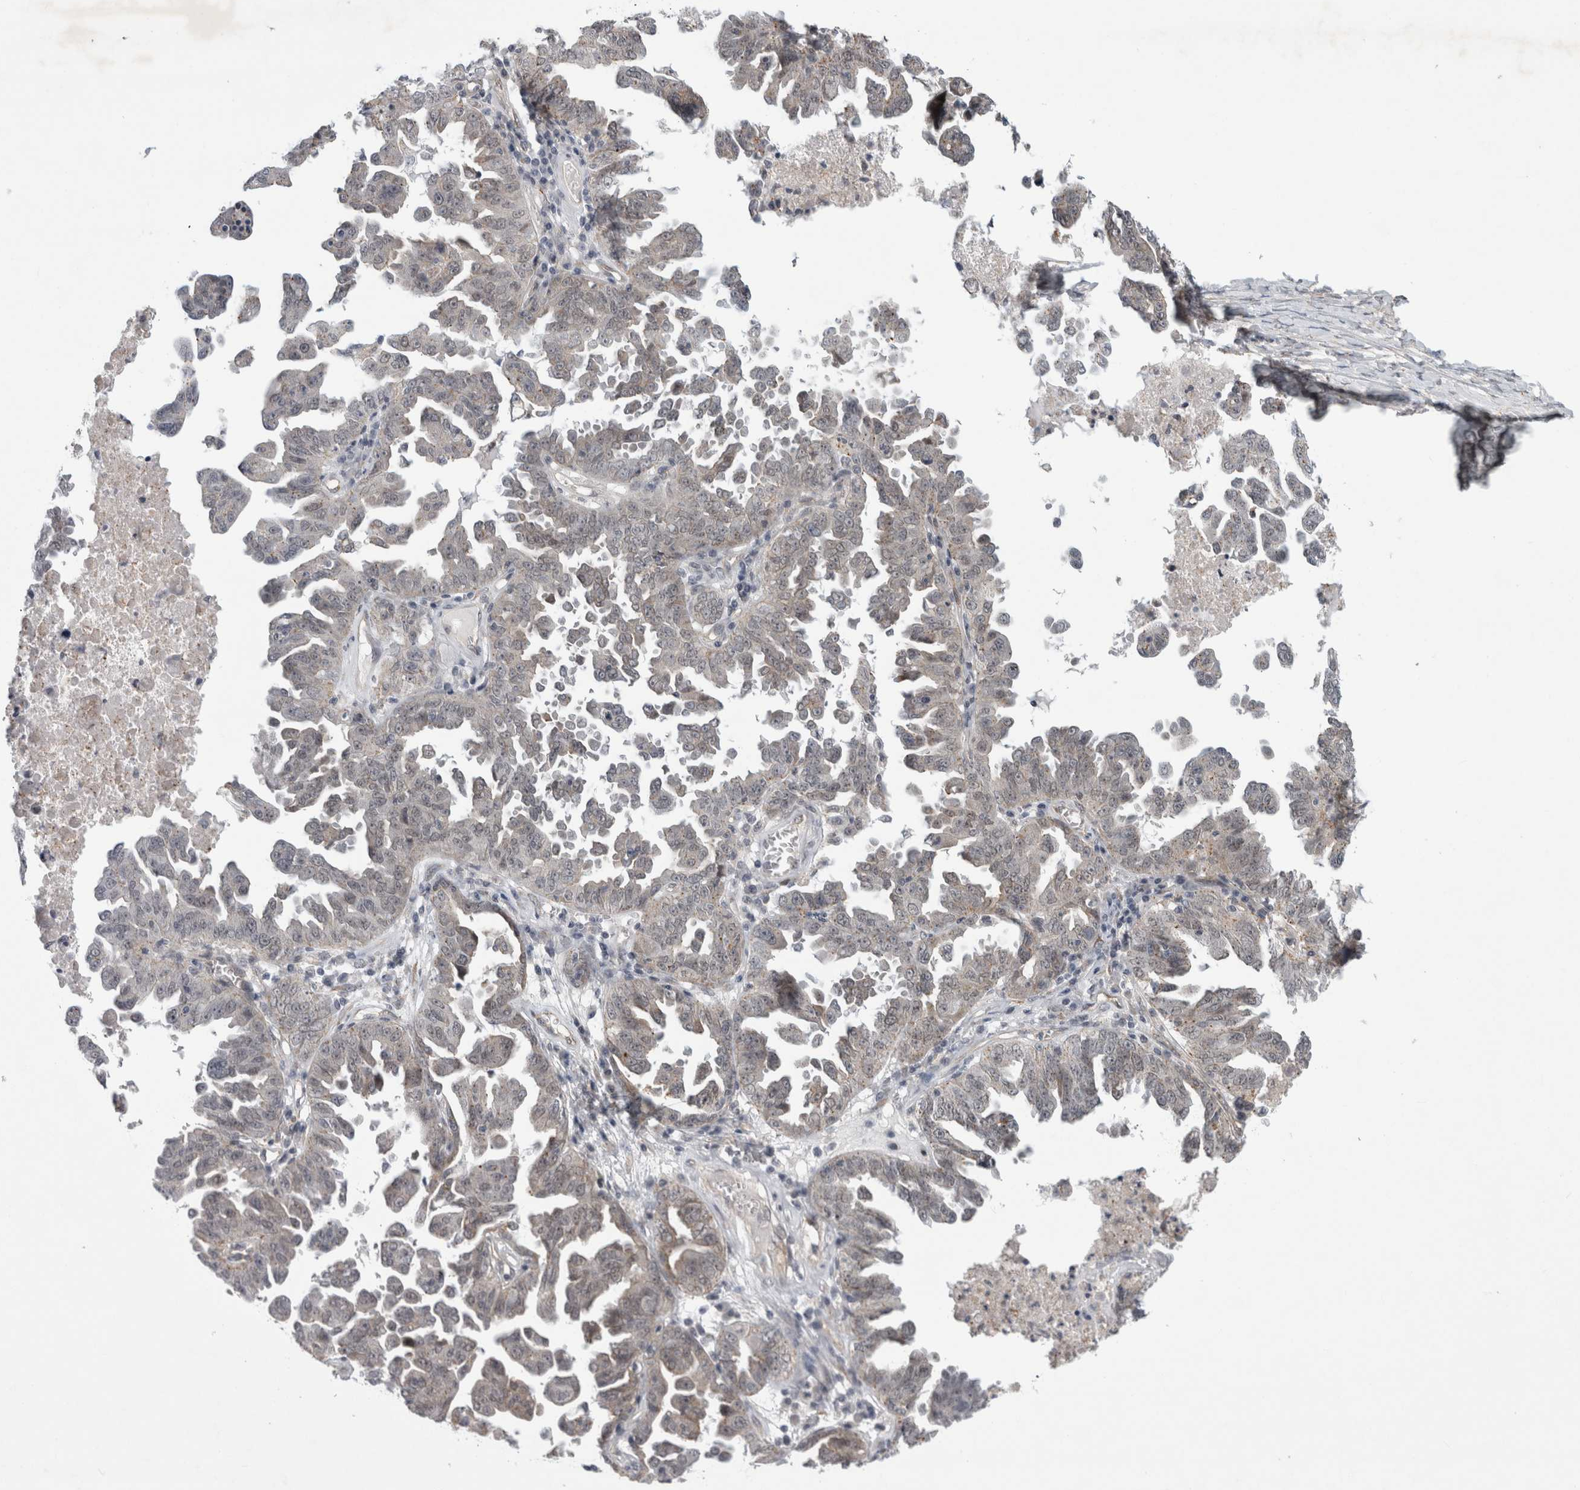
{"staining": {"intensity": "negative", "quantity": "none", "location": "none"}, "tissue": "ovarian cancer", "cell_type": "Tumor cells", "image_type": "cancer", "snomed": [{"axis": "morphology", "description": "Carcinoma, endometroid"}, {"axis": "topography", "description": "Ovary"}], "caption": "Endometroid carcinoma (ovarian) stained for a protein using IHC demonstrates no positivity tumor cells.", "gene": "PARP11", "patient": {"sex": "female", "age": 62}}